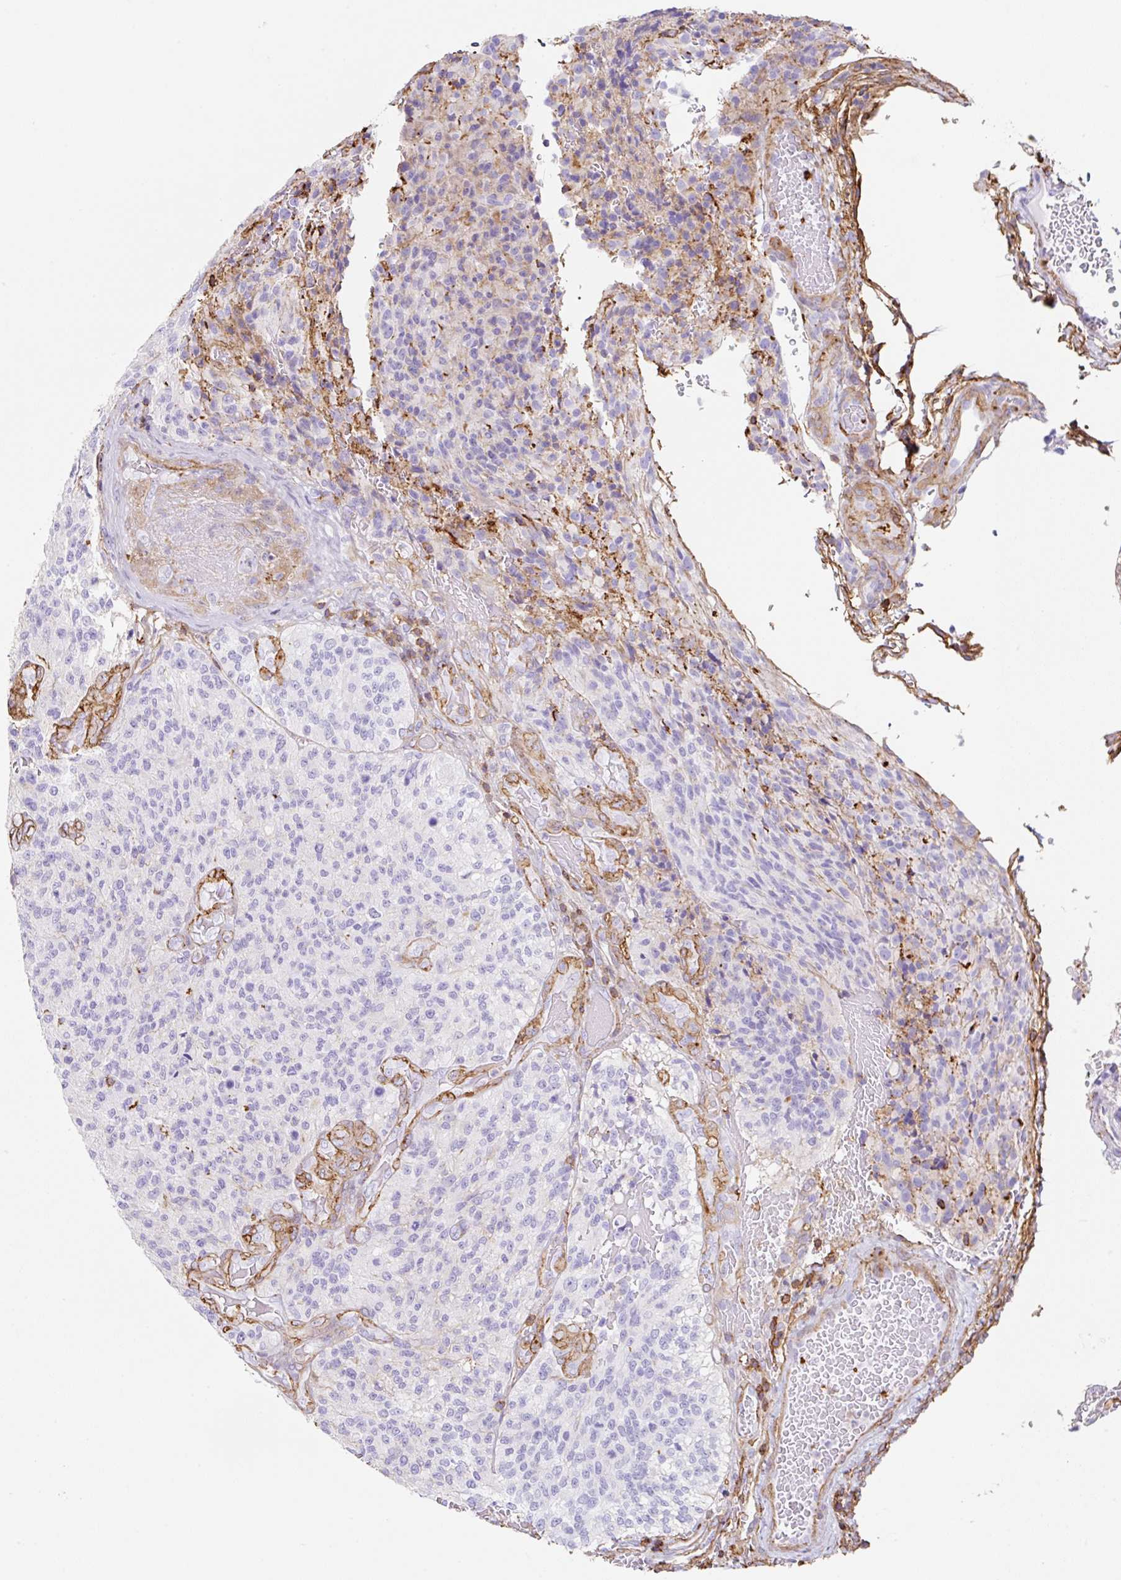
{"staining": {"intensity": "negative", "quantity": "none", "location": "none"}, "tissue": "glioma", "cell_type": "Tumor cells", "image_type": "cancer", "snomed": [{"axis": "morphology", "description": "Normal tissue, NOS"}, {"axis": "morphology", "description": "Glioma, malignant, High grade"}, {"axis": "topography", "description": "Cerebral cortex"}], "caption": "IHC photomicrograph of glioma stained for a protein (brown), which reveals no expression in tumor cells.", "gene": "MTTP", "patient": {"sex": "male", "age": 56}}